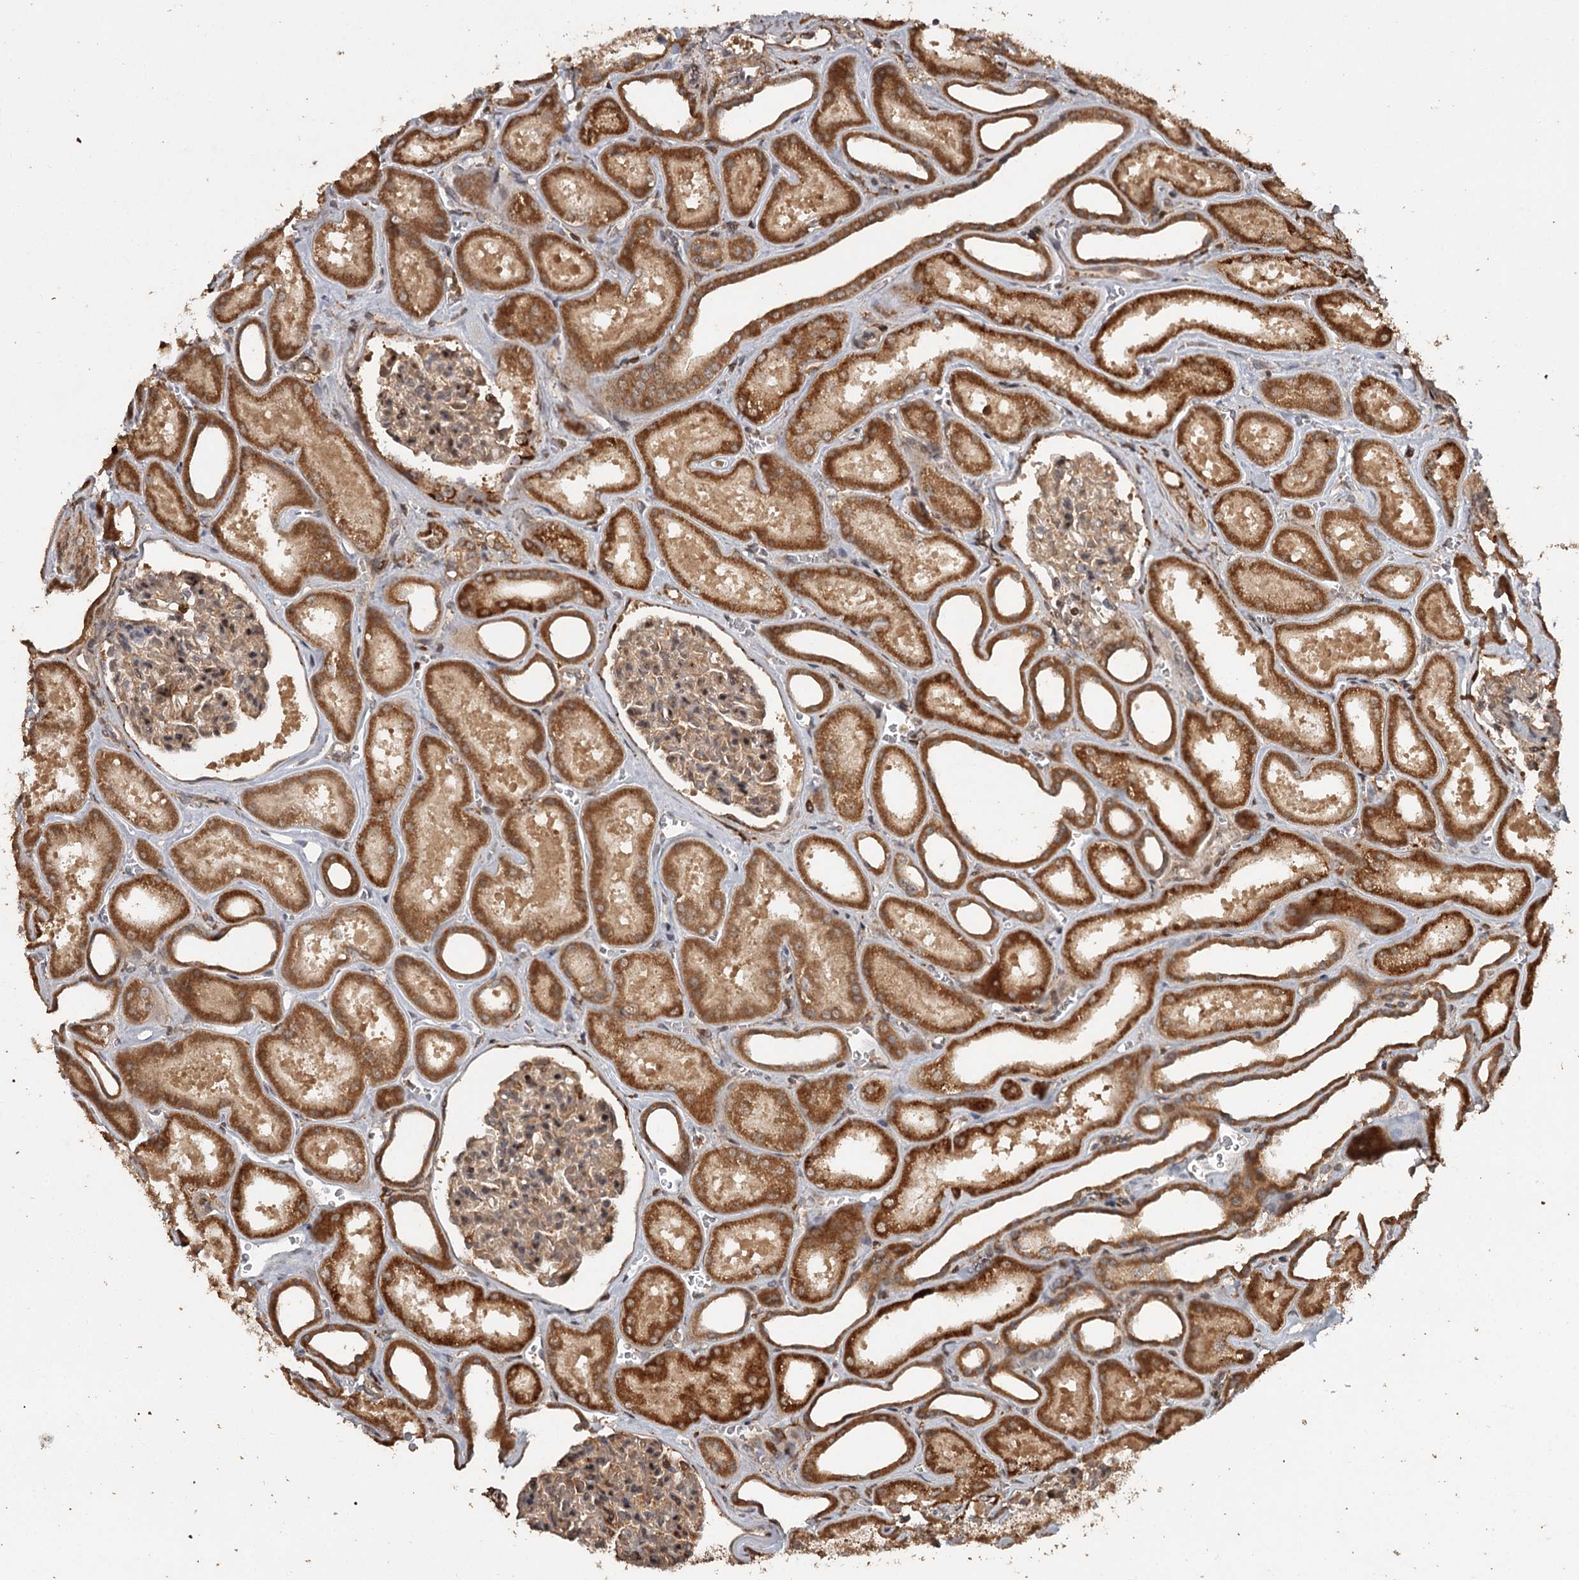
{"staining": {"intensity": "weak", "quantity": ">75%", "location": "cytoplasmic/membranous"}, "tissue": "kidney", "cell_type": "Cells in glomeruli", "image_type": "normal", "snomed": [{"axis": "morphology", "description": "Normal tissue, NOS"}, {"axis": "morphology", "description": "Adenocarcinoma, NOS"}, {"axis": "topography", "description": "Kidney"}], "caption": "Human kidney stained with a brown dye exhibits weak cytoplasmic/membranous positive staining in approximately >75% of cells in glomeruli.", "gene": "FAXC", "patient": {"sex": "female", "age": 68}}